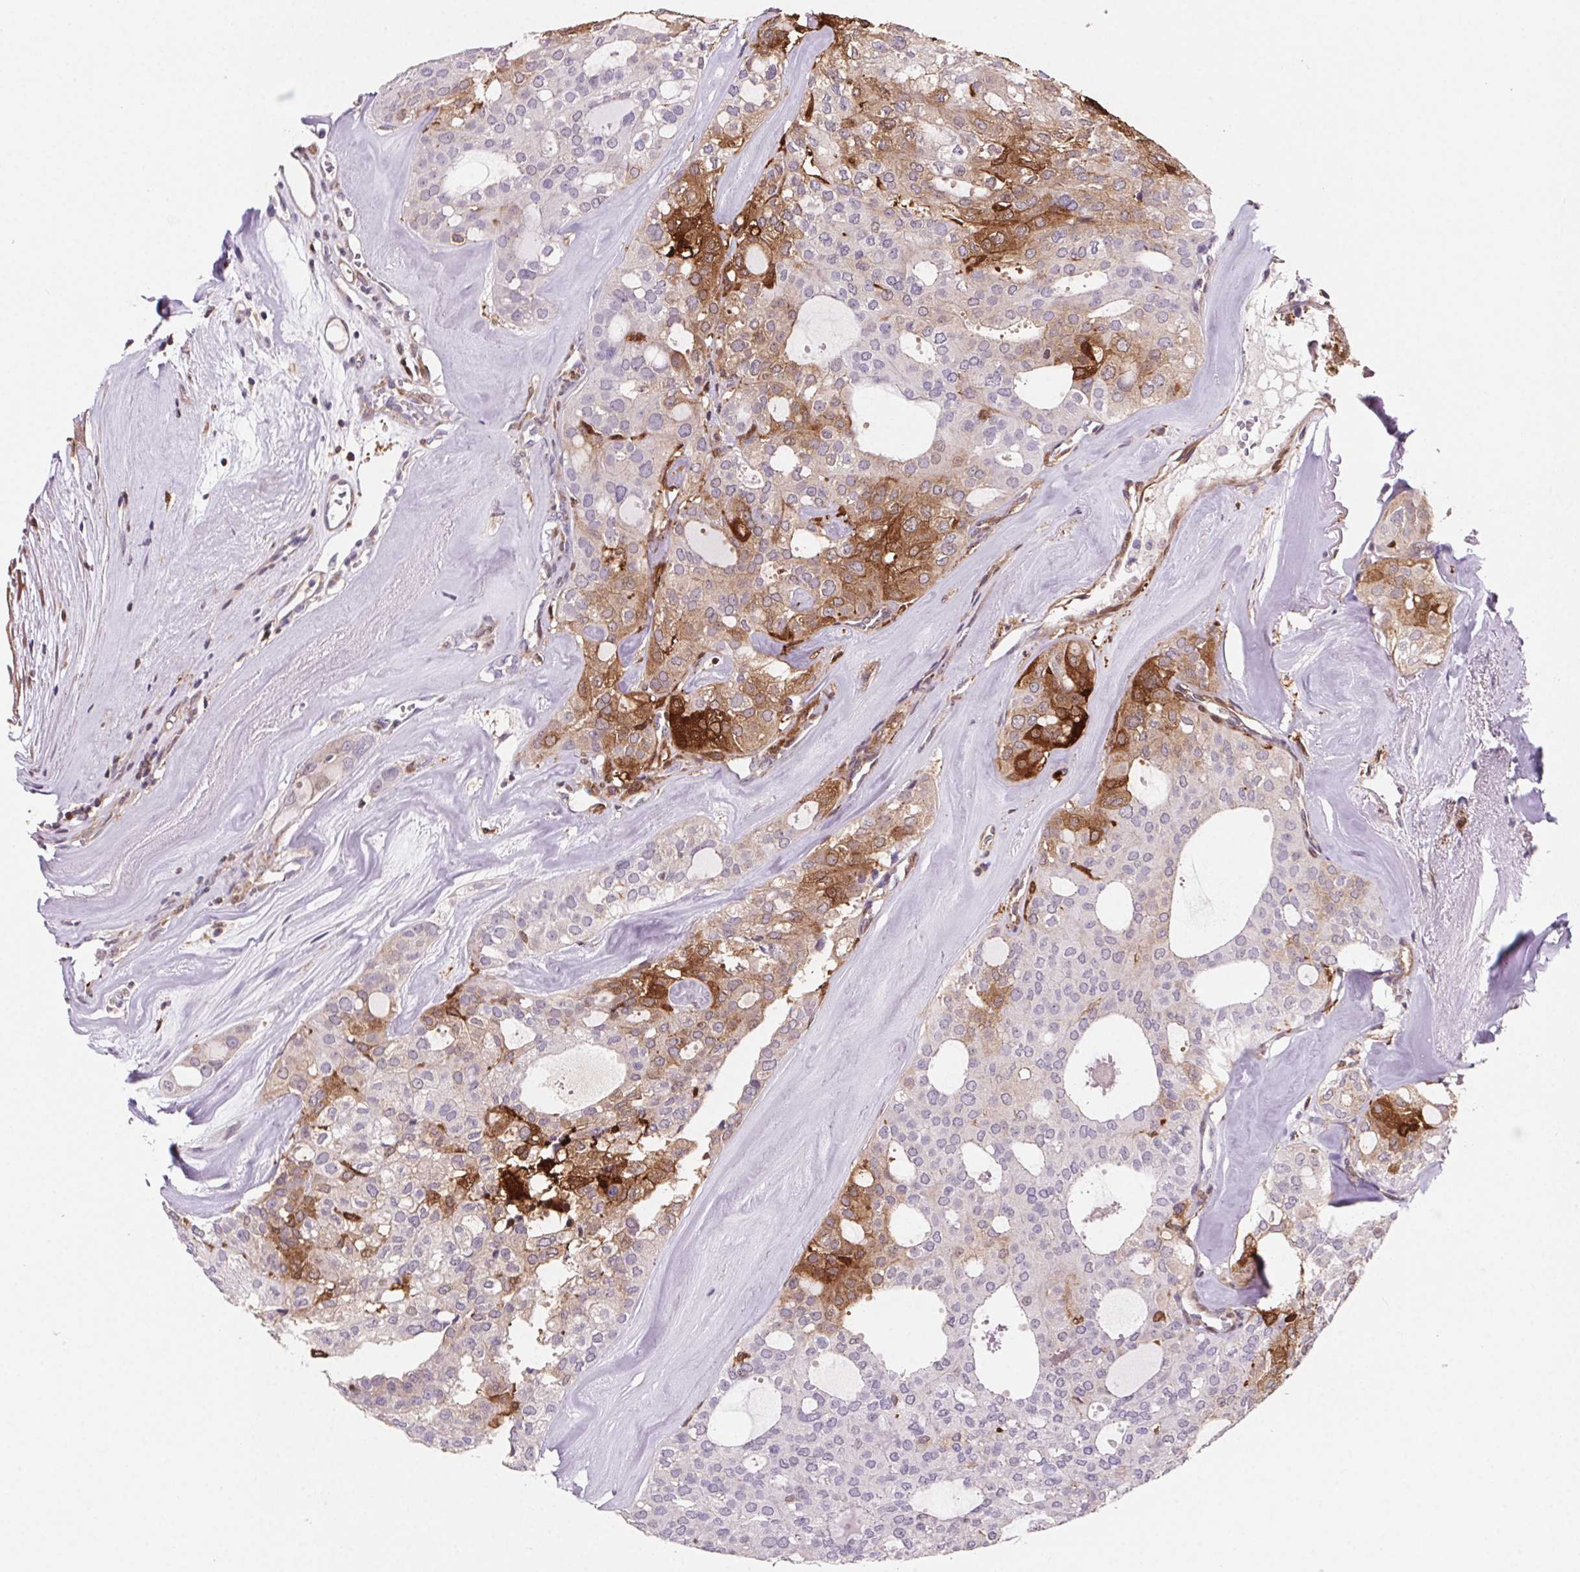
{"staining": {"intensity": "strong", "quantity": "<25%", "location": "cytoplasmic/membranous"}, "tissue": "thyroid cancer", "cell_type": "Tumor cells", "image_type": "cancer", "snomed": [{"axis": "morphology", "description": "Follicular adenoma carcinoma, NOS"}, {"axis": "topography", "description": "Thyroid gland"}], "caption": "Protein positivity by immunohistochemistry reveals strong cytoplasmic/membranous staining in approximately <25% of tumor cells in thyroid cancer (follicular adenoma carcinoma). (DAB IHC with brightfield microscopy, high magnification).", "gene": "GBP1", "patient": {"sex": "male", "age": 75}}